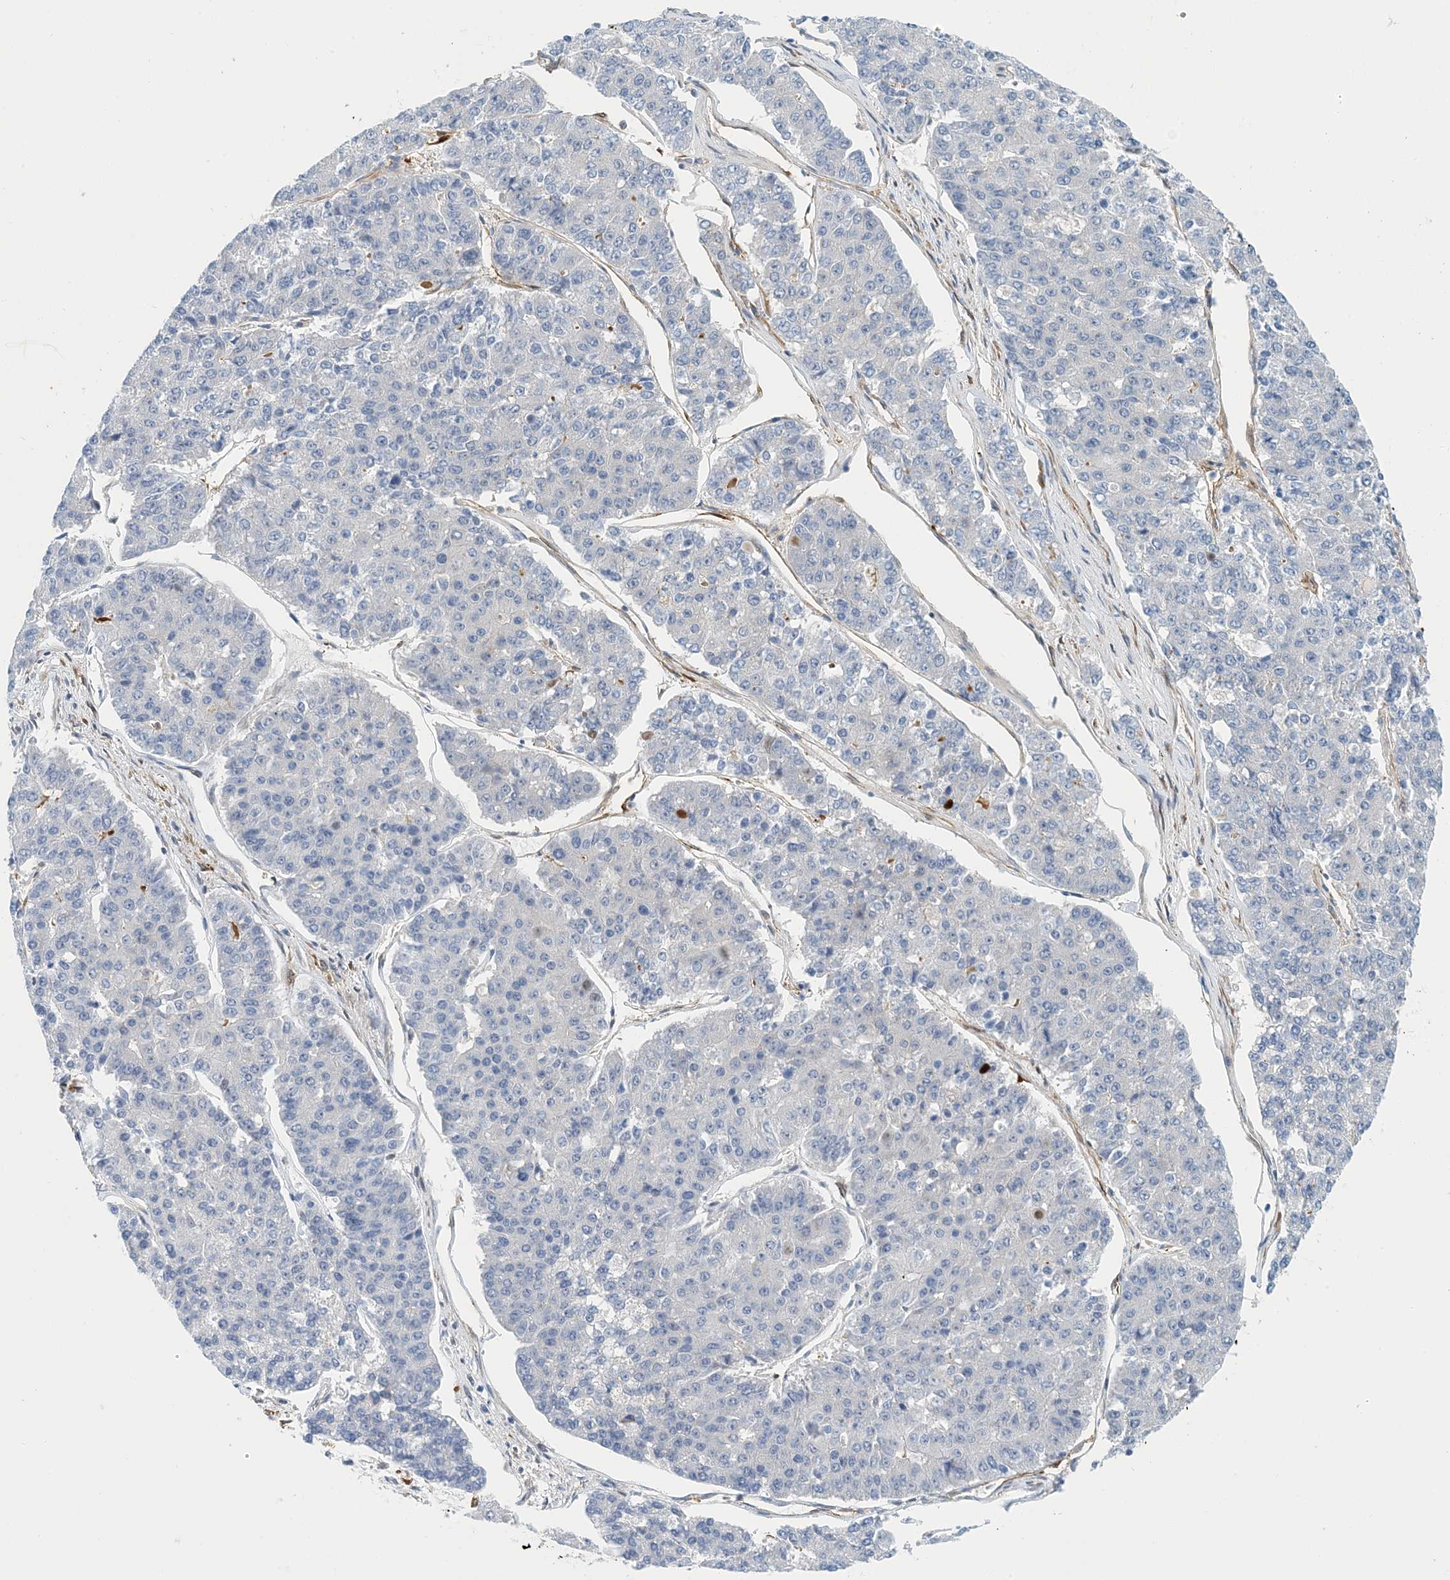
{"staining": {"intensity": "negative", "quantity": "none", "location": "none"}, "tissue": "pancreatic cancer", "cell_type": "Tumor cells", "image_type": "cancer", "snomed": [{"axis": "morphology", "description": "Adenocarcinoma, NOS"}, {"axis": "topography", "description": "Pancreas"}], "caption": "The image reveals no staining of tumor cells in adenocarcinoma (pancreatic).", "gene": "PCDHA2", "patient": {"sex": "male", "age": 50}}